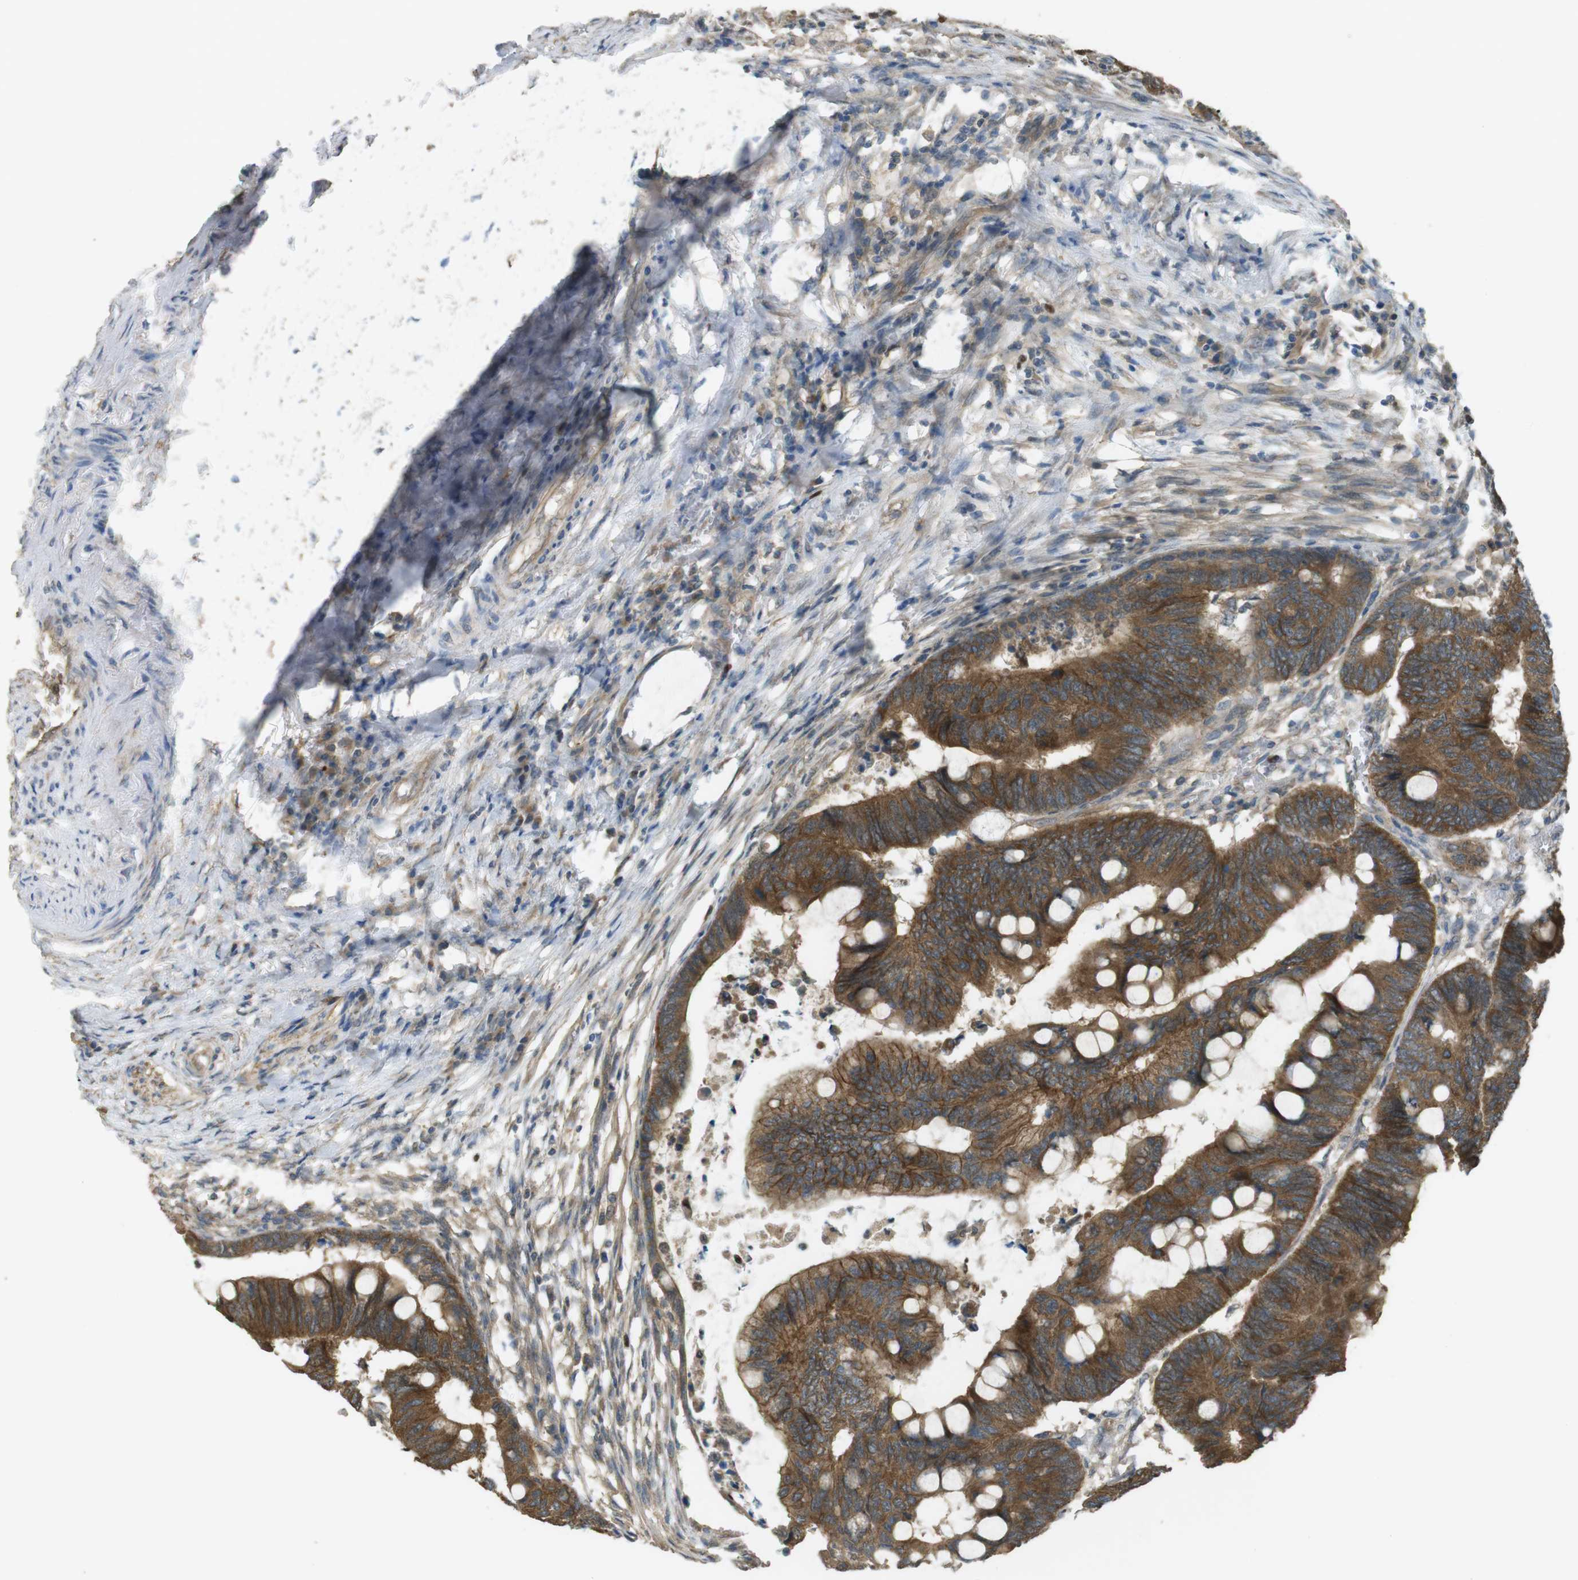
{"staining": {"intensity": "moderate", "quantity": ">75%", "location": "cytoplasmic/membranous"}, "tissue": "colorectal cancer", "cell_type": "Tumor cells", "image_type": "cancer", "snomed": [{"axis": "morphology", "description": "Normal tissue, NOS"}, {"axis": "morphology", "description": "Adenocarcinoma, NOS"}, {"axis": "topography", "description": "Rectum"}, {"axis": "topography", "description": "Peripheral nerve tissue"}], "caption": "Approximately >75% of tumor cells in human colorectal cancer demonstrate moderate cytoplasmic/membranous protein positivity as visualized by brown immunohistochemical staining.", "gene": "ZDHHC20", "patient": {"sex": "male", "age": 92}}